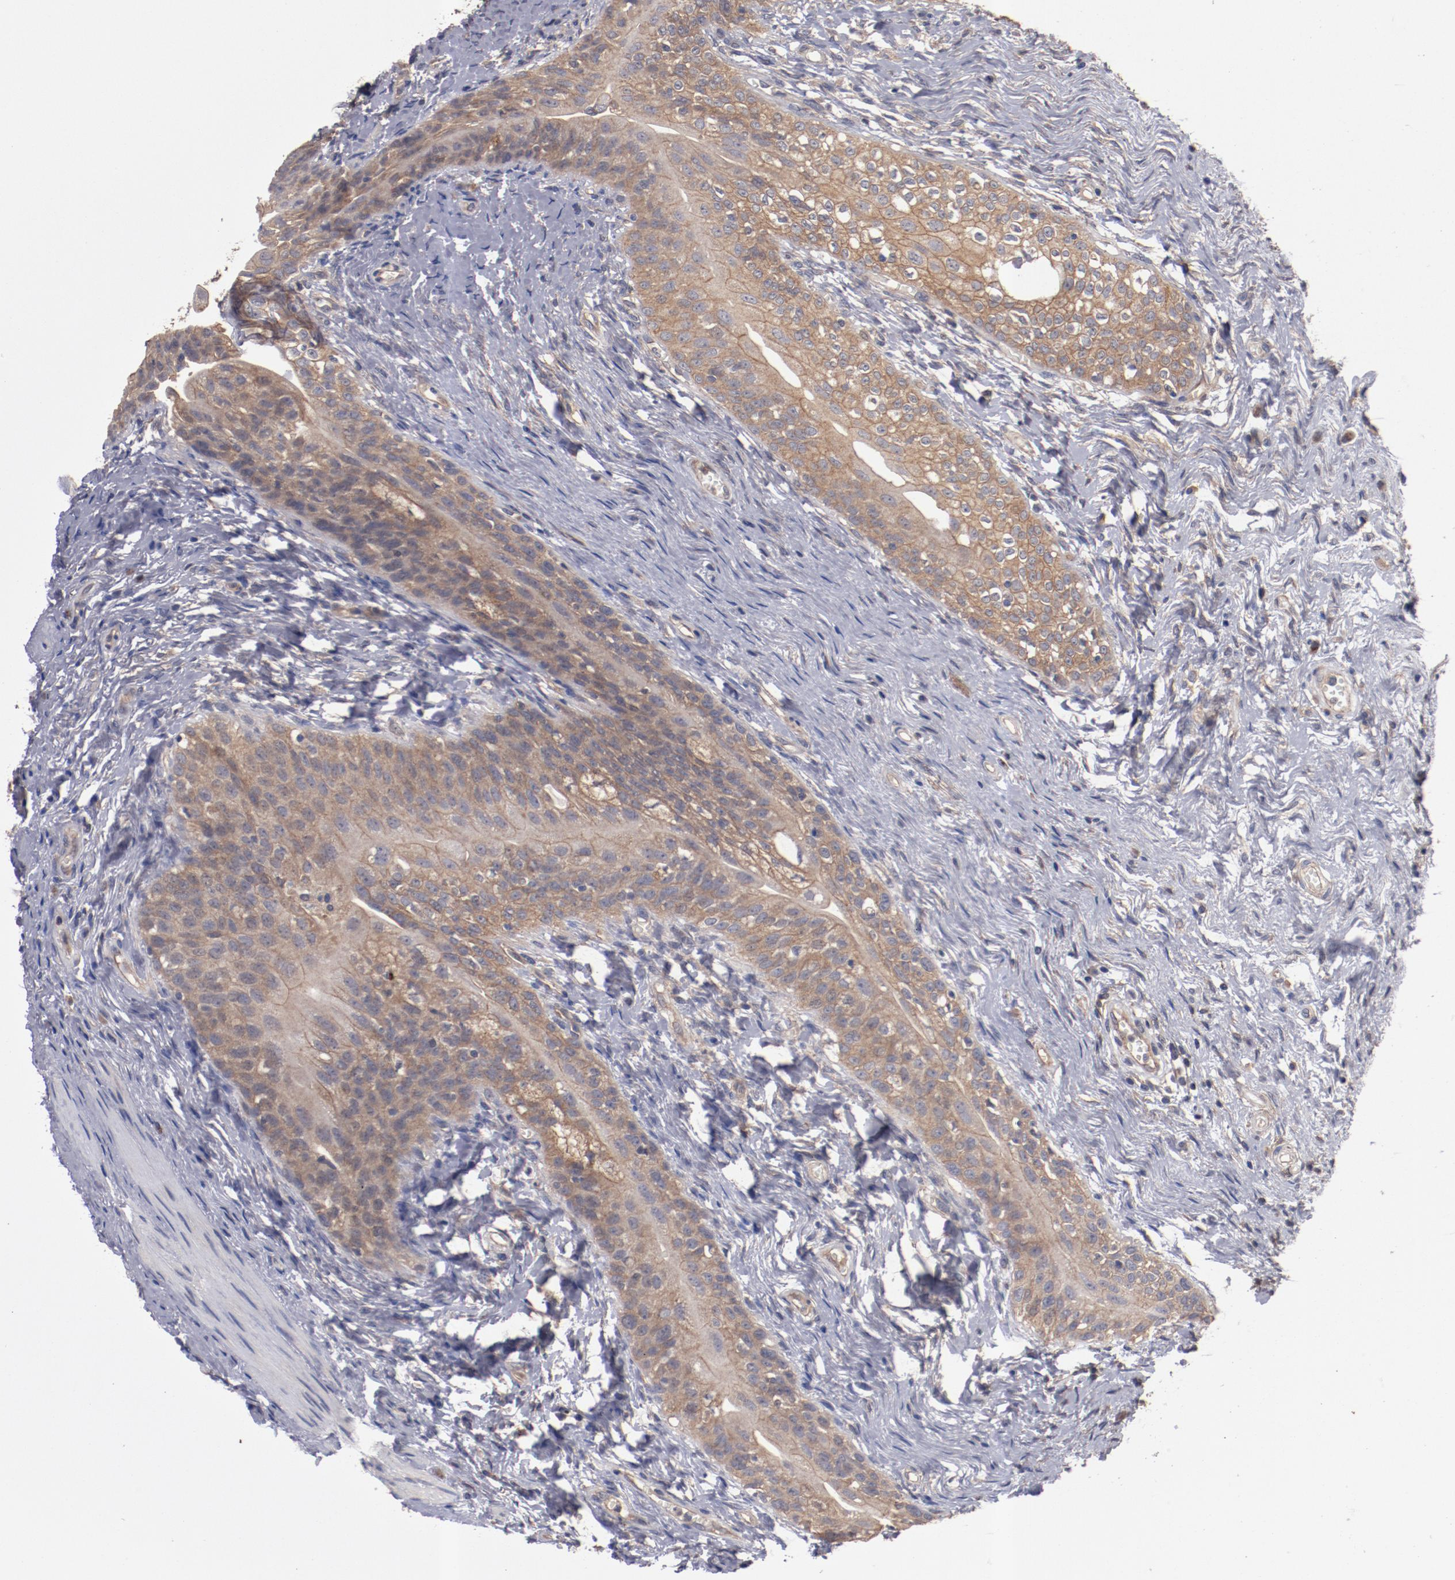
{"staining": {"intensity": "moderate", "quantity": ">75%", "location": "cytoplasmic/membranous"}, "tissue": "urinary bladder", "cell_type": "Urothelial cells", "image_type": "normal", "snomed": [{"axis": "morphology", "description": "Normal tissue, NOS"}, {"axis": "topography", "description": "Urinary bladder"}], "caption": "Moderate cytoplasmic/membranous expression is seen in approximately >75% of urothelial cells in benign urinary bladder. The protein is shown in brown color, while the nuclei are stained blue.", "gene": "DNAAF2", "patient": {"sex": "female", "age": 55}}